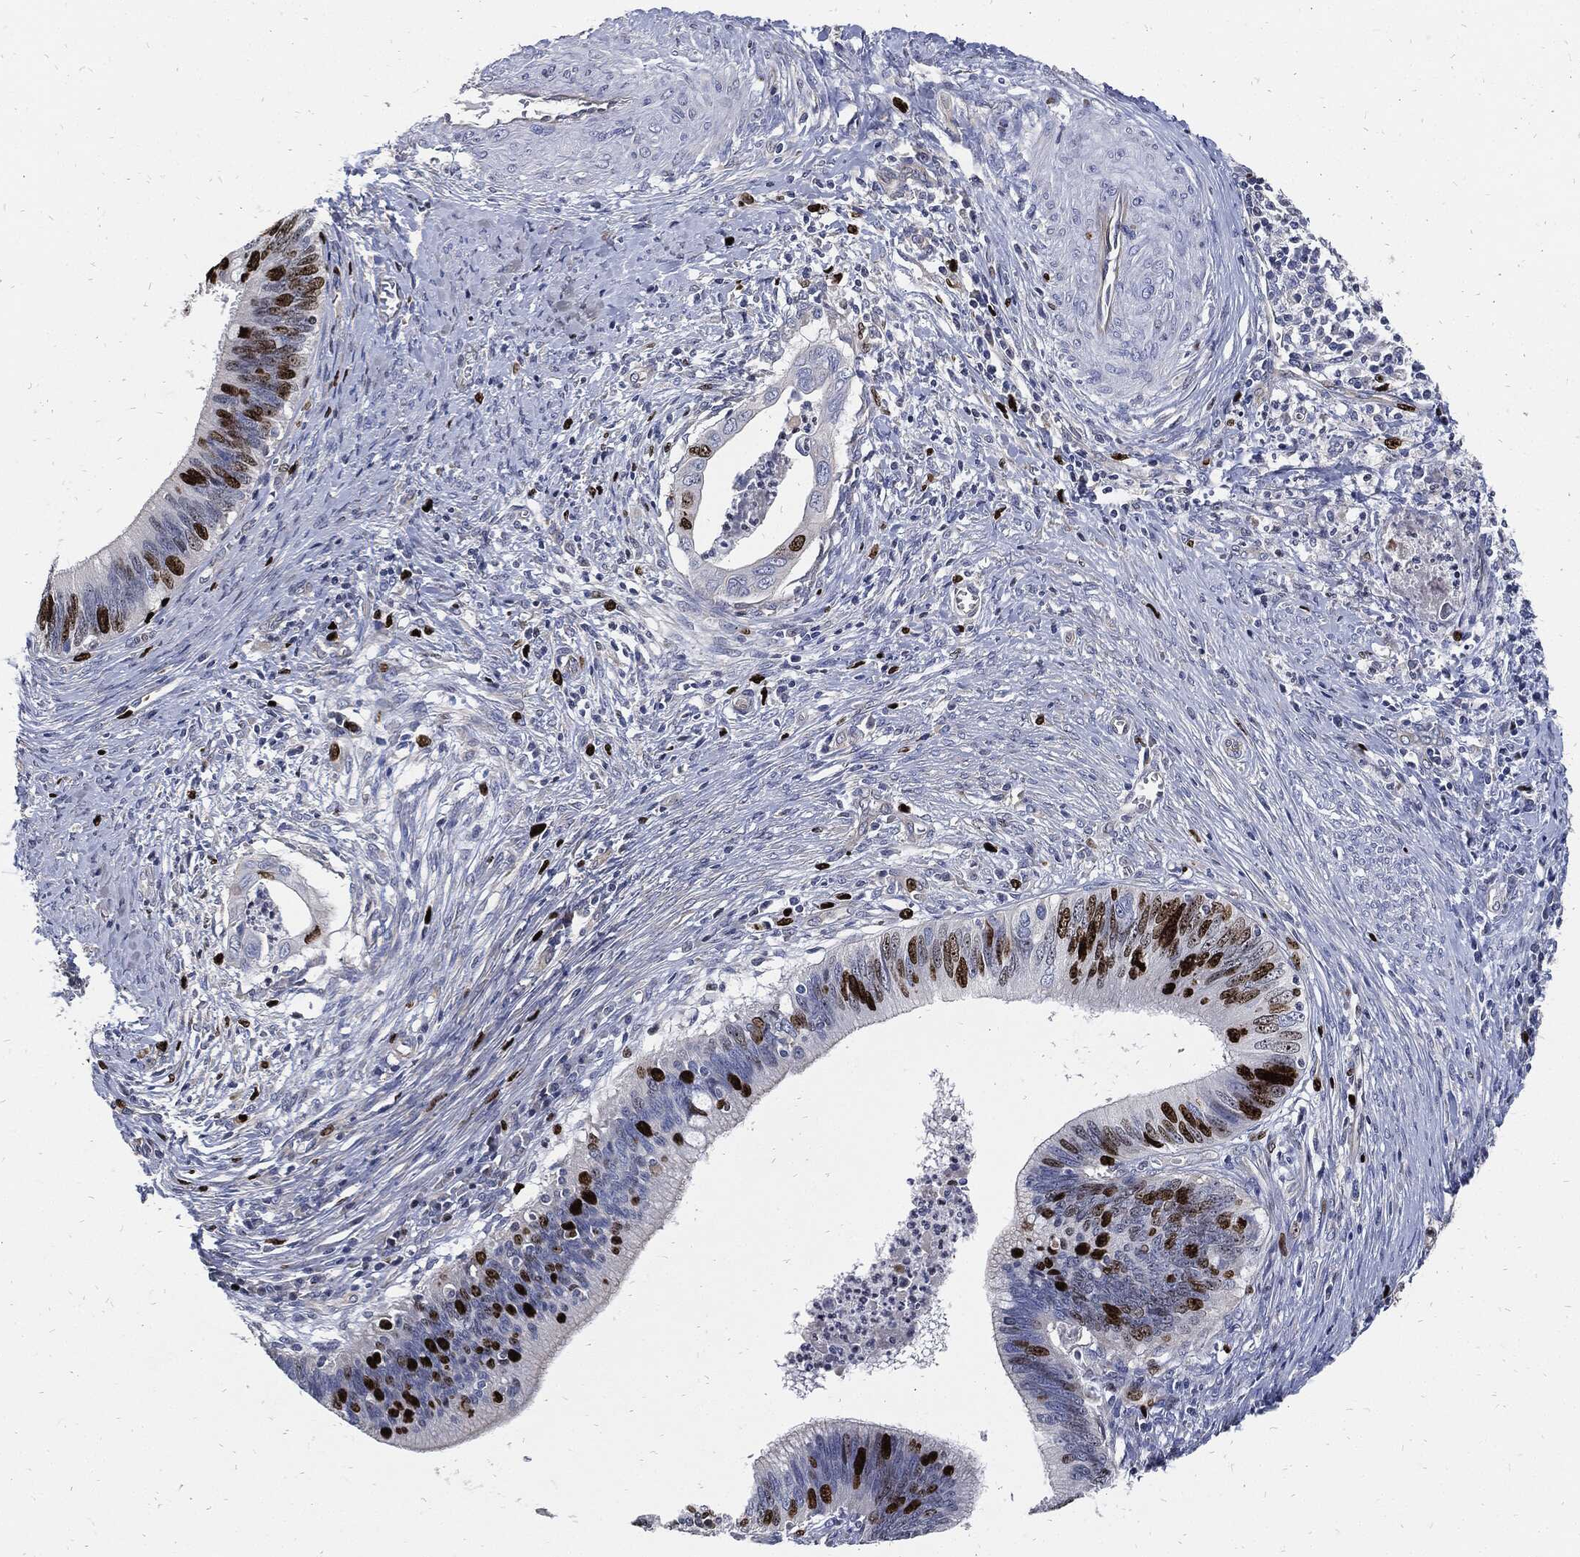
{"staining": {"intensity": "strong", "quantity": "25%-75%", "location": "nuclear"}, "tissue": "cervical cancer", "cell_type": "Tumor cells", "image_type": "cancer", "snomed": [{"axis": "morphology", "description": "Adenocarcinoma, NOS"}, {"axis": "topography", "description": "Cervix"}], "caption": "This is a micrograph of immunohistochemistry (IHC) staining of adenocarcinoma (cervical), which shows strong staining in the nuclear of tumor cells.", "gene": "MKI67", "patient": {"sex": "female", "age": 42}}